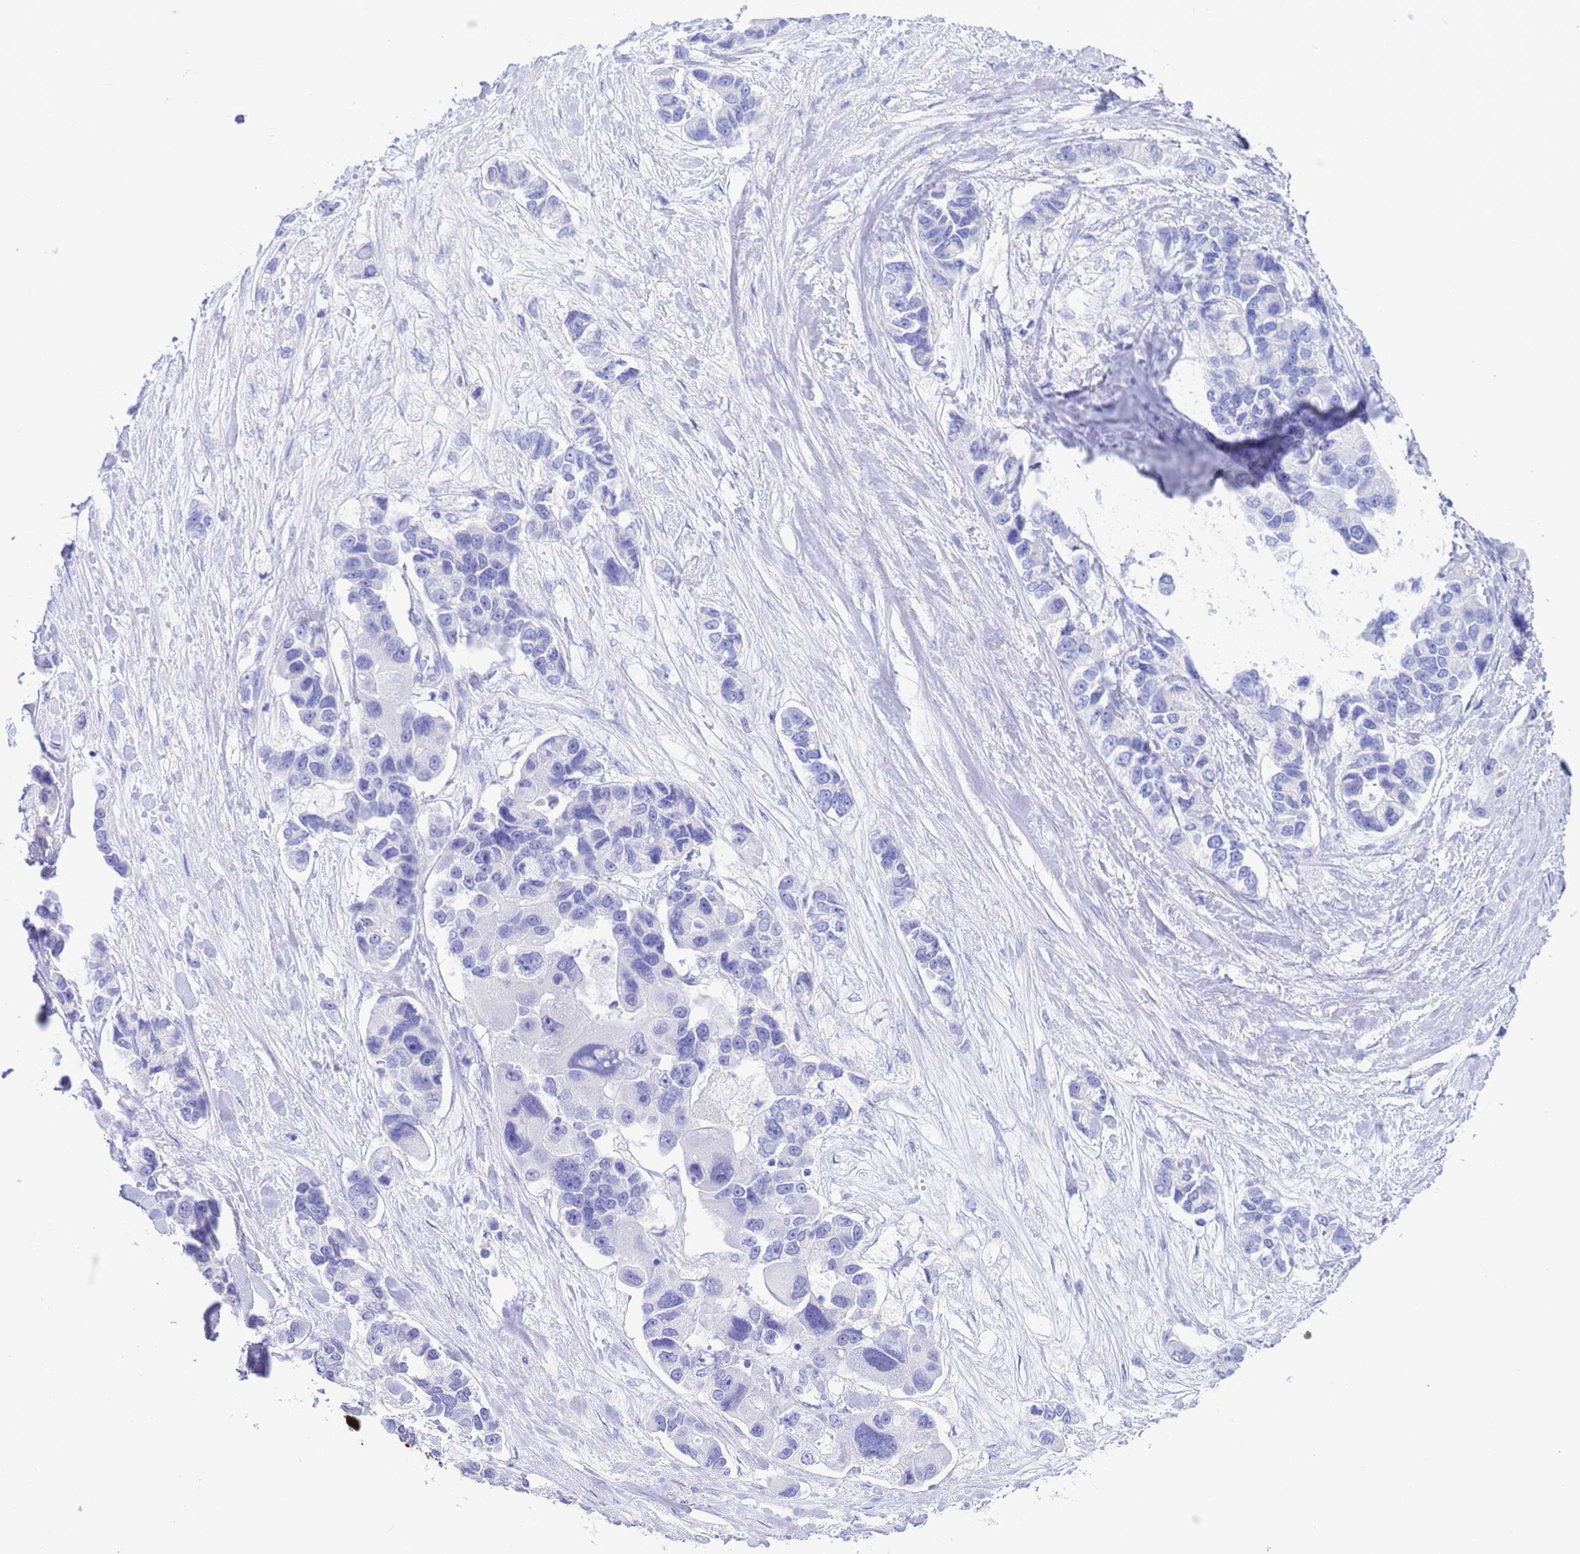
{"staining": {"intensity": "negative", "quantity": "none", "location": "none"}, "tissue": "lung cancer", "cell_type": "Tumor cells", "image_type": "cancer", "snomed": [{"axis": "morphology", "description": "Adenocarcinoma, NOS"}, {"axis": "topography", "description": "Lung"}], "caption": "A micrograph of human adenocarcinoma (lung) is negative for staining in tumor cells.", "gene": "GSTM1", "patient": {"sex": "female", "age": 54}}